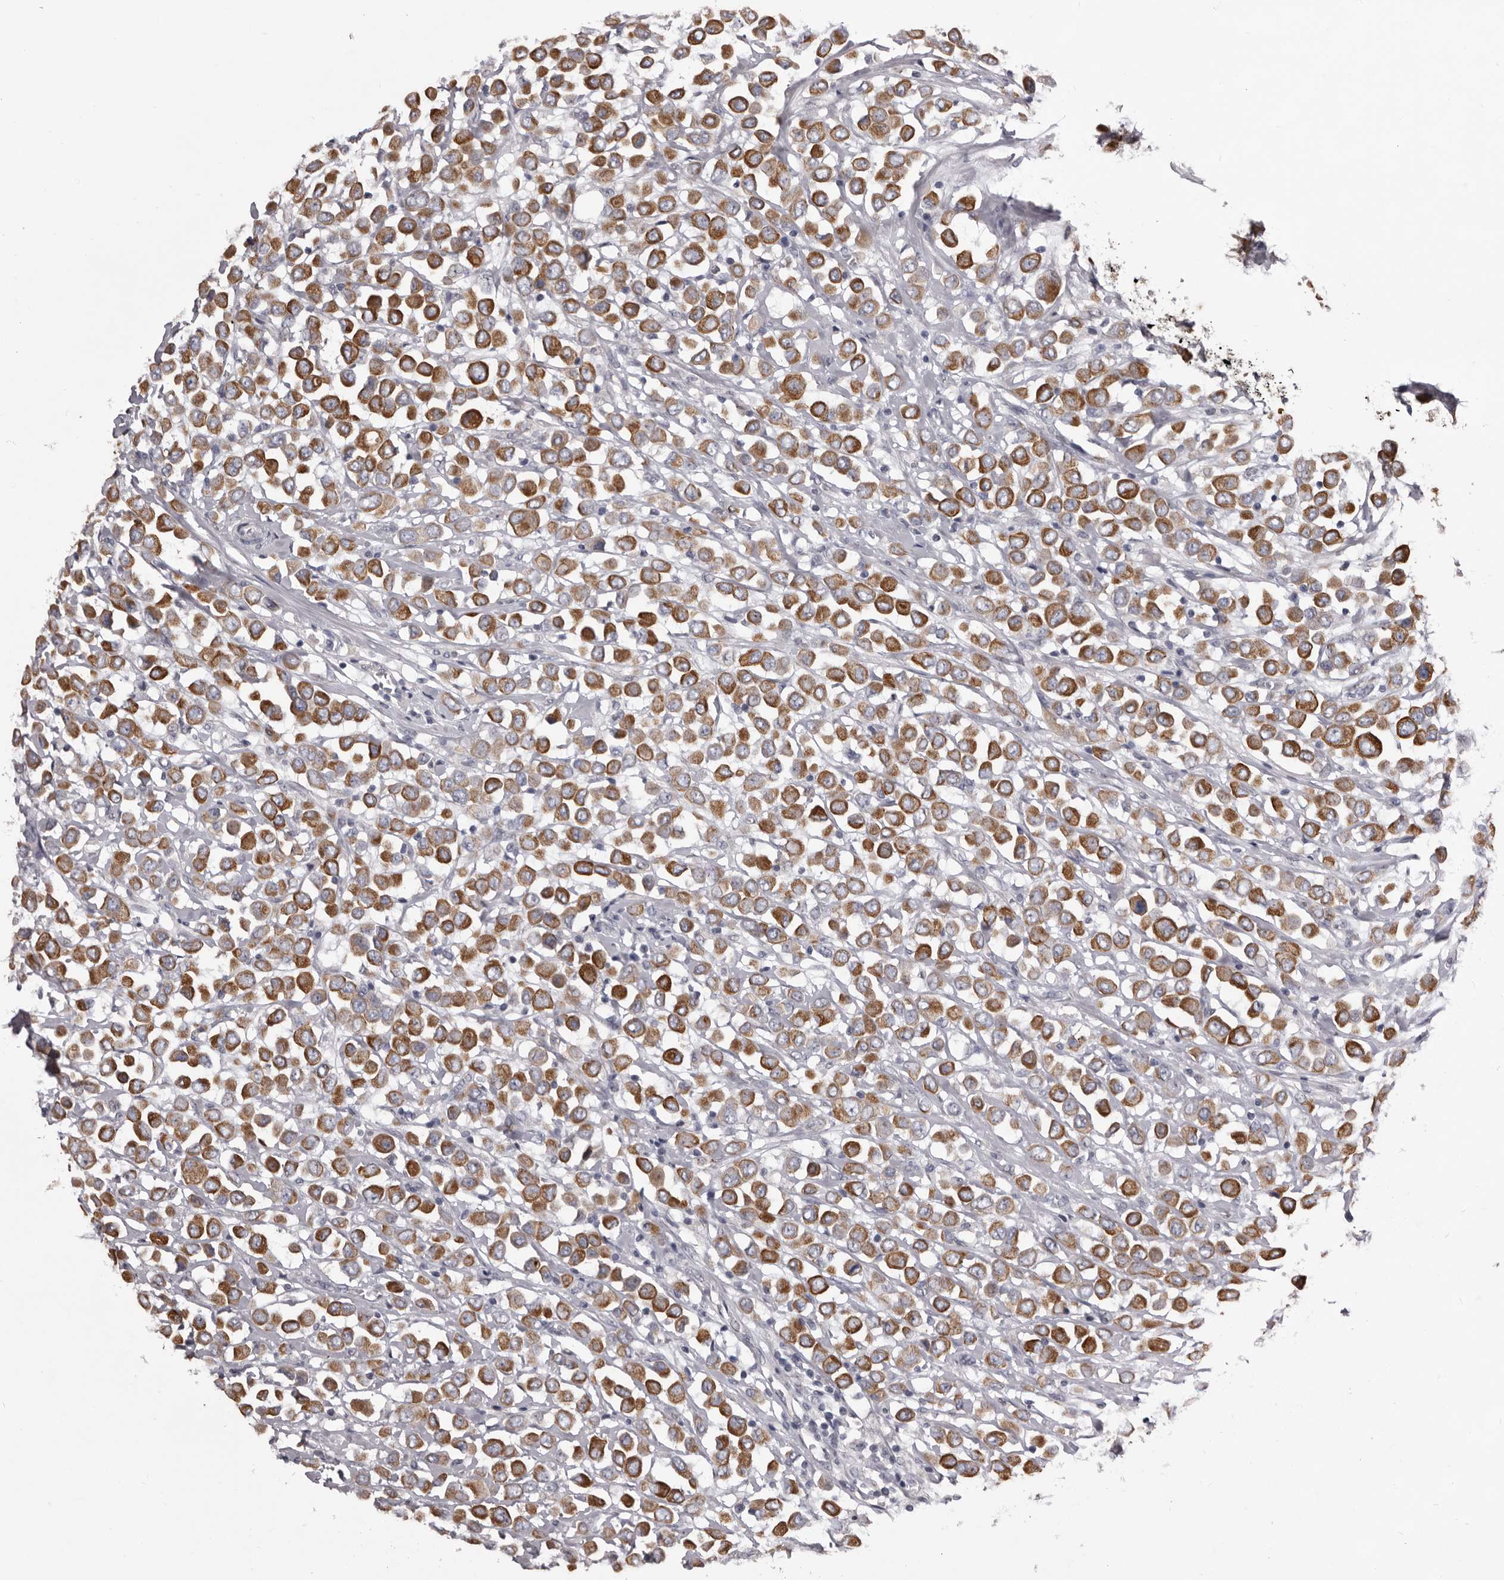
{"staining": {"intensity": "strong", "quantity": ">75%", "location": "cytoplasmic/membranous"}, "tissue": "breast cancer", "cell_type": "Tumor cells", "image_type": "cancer", "snomed": [{"axis": "morphology", "description": "Duct carcinoma"}, {"axis": "topography", "description": "Breast"}], "caption": "A high-resolution micrograph shows immunohistochemistry (IHC) staining of breast cancer (invasive ductal carcinoma), which shows strong cytoplasmic/membranous positivity in approximately >75% of tumor cells.", "gene": "LPAR6", "patient": {"sex": "female", "age": 61}}